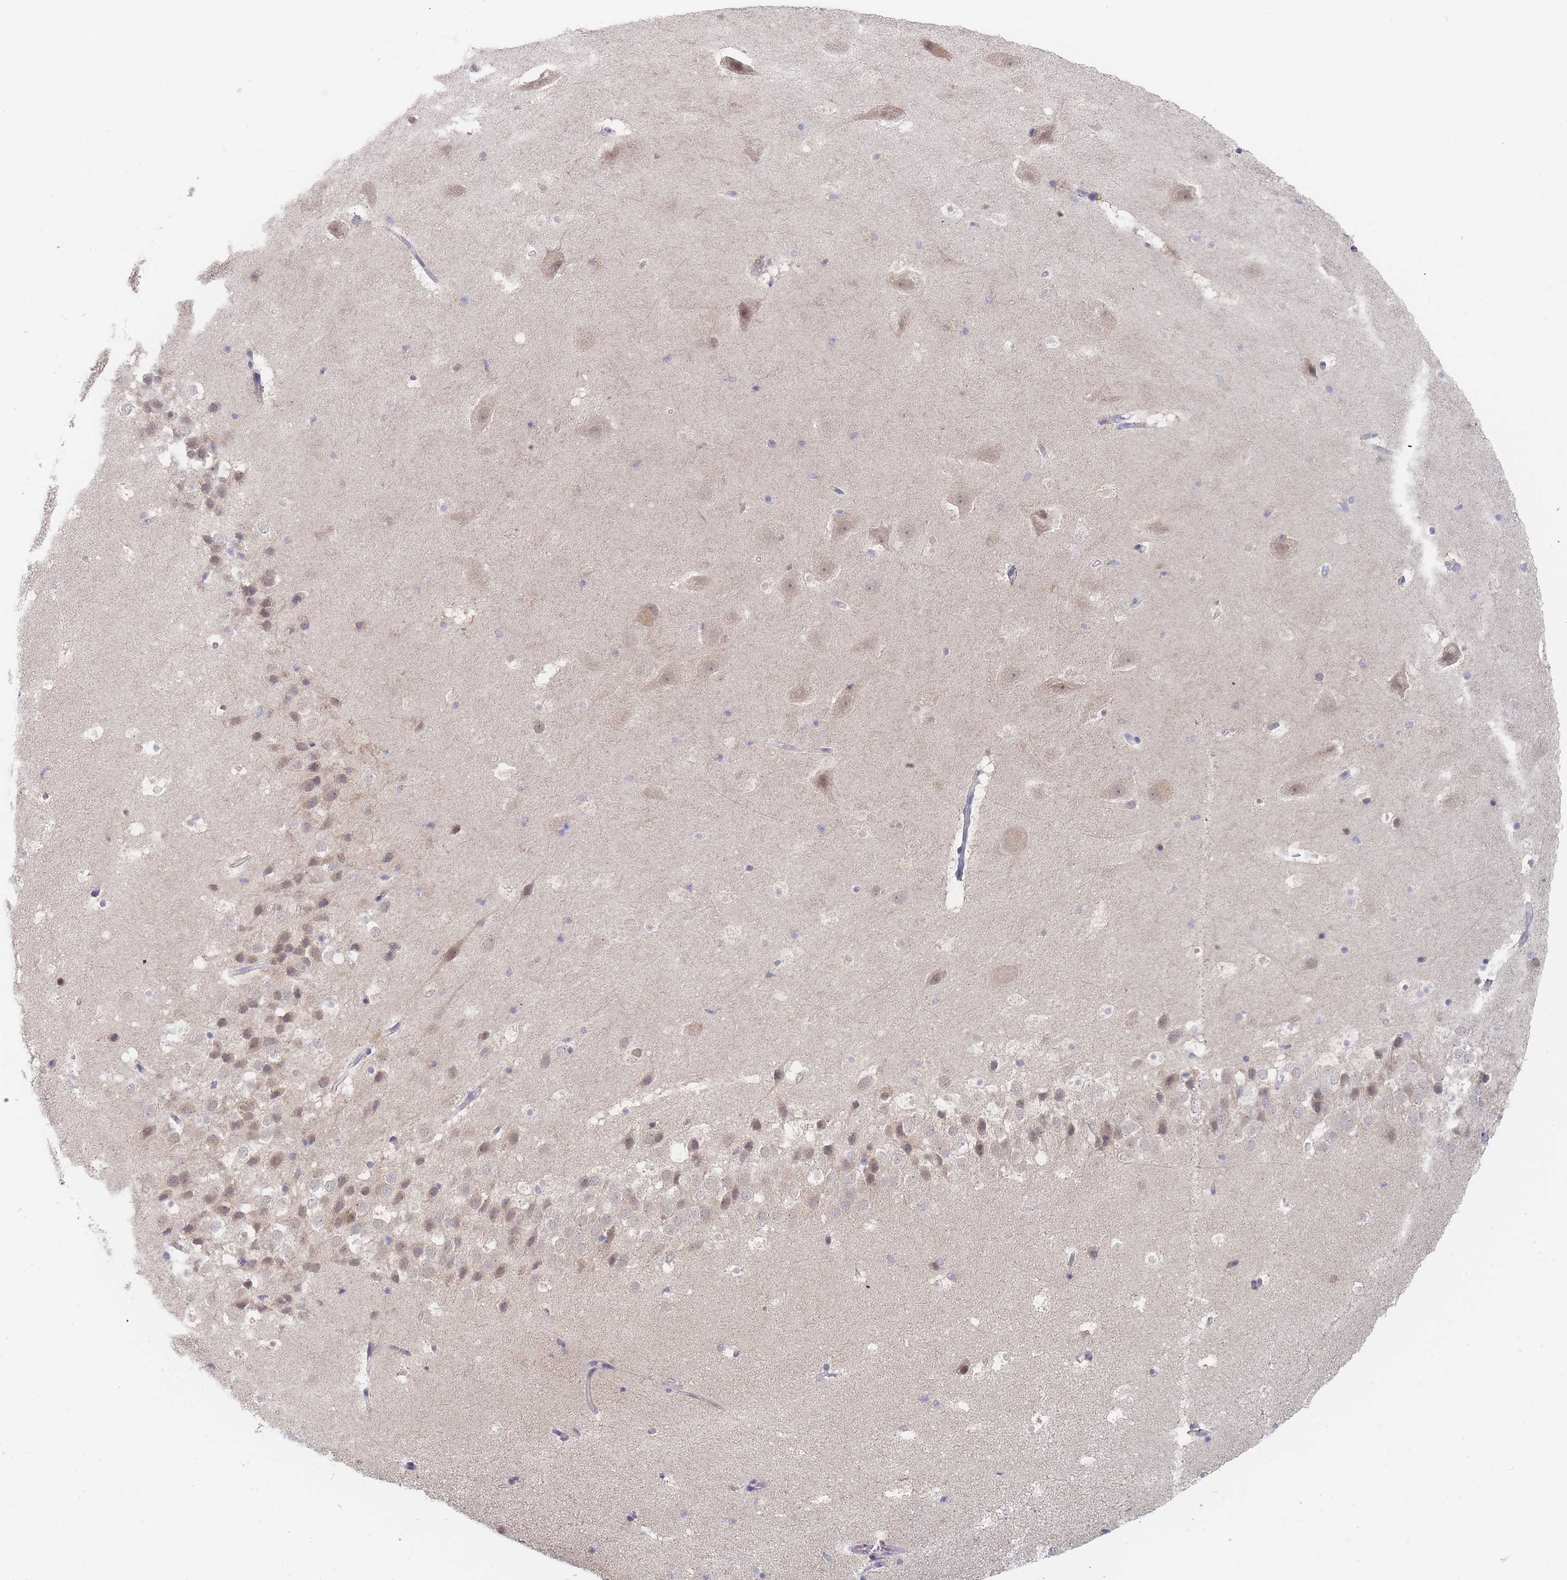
{"staining": {"intensity": "negative", "quantity": "none", "location": "none"}, "tissue": "hippocampus", "cell_type": "Glial cells", "image_type": "normal", "snomed": [{"axis": "morphology", "description": "Normal tissue, NOS"}, {"axis": "topography", "description": "Hippocampus"}], "caption": "Glial cells show no significant staining in normal hippocampus. The staining is performed using DAB (3,3'-diaminobenzidine) brown chromogen with nuclei counter-stained in using hematoxylin.", "gene": "PPP6C", "patient": {"sex": "male", "age": 37}}